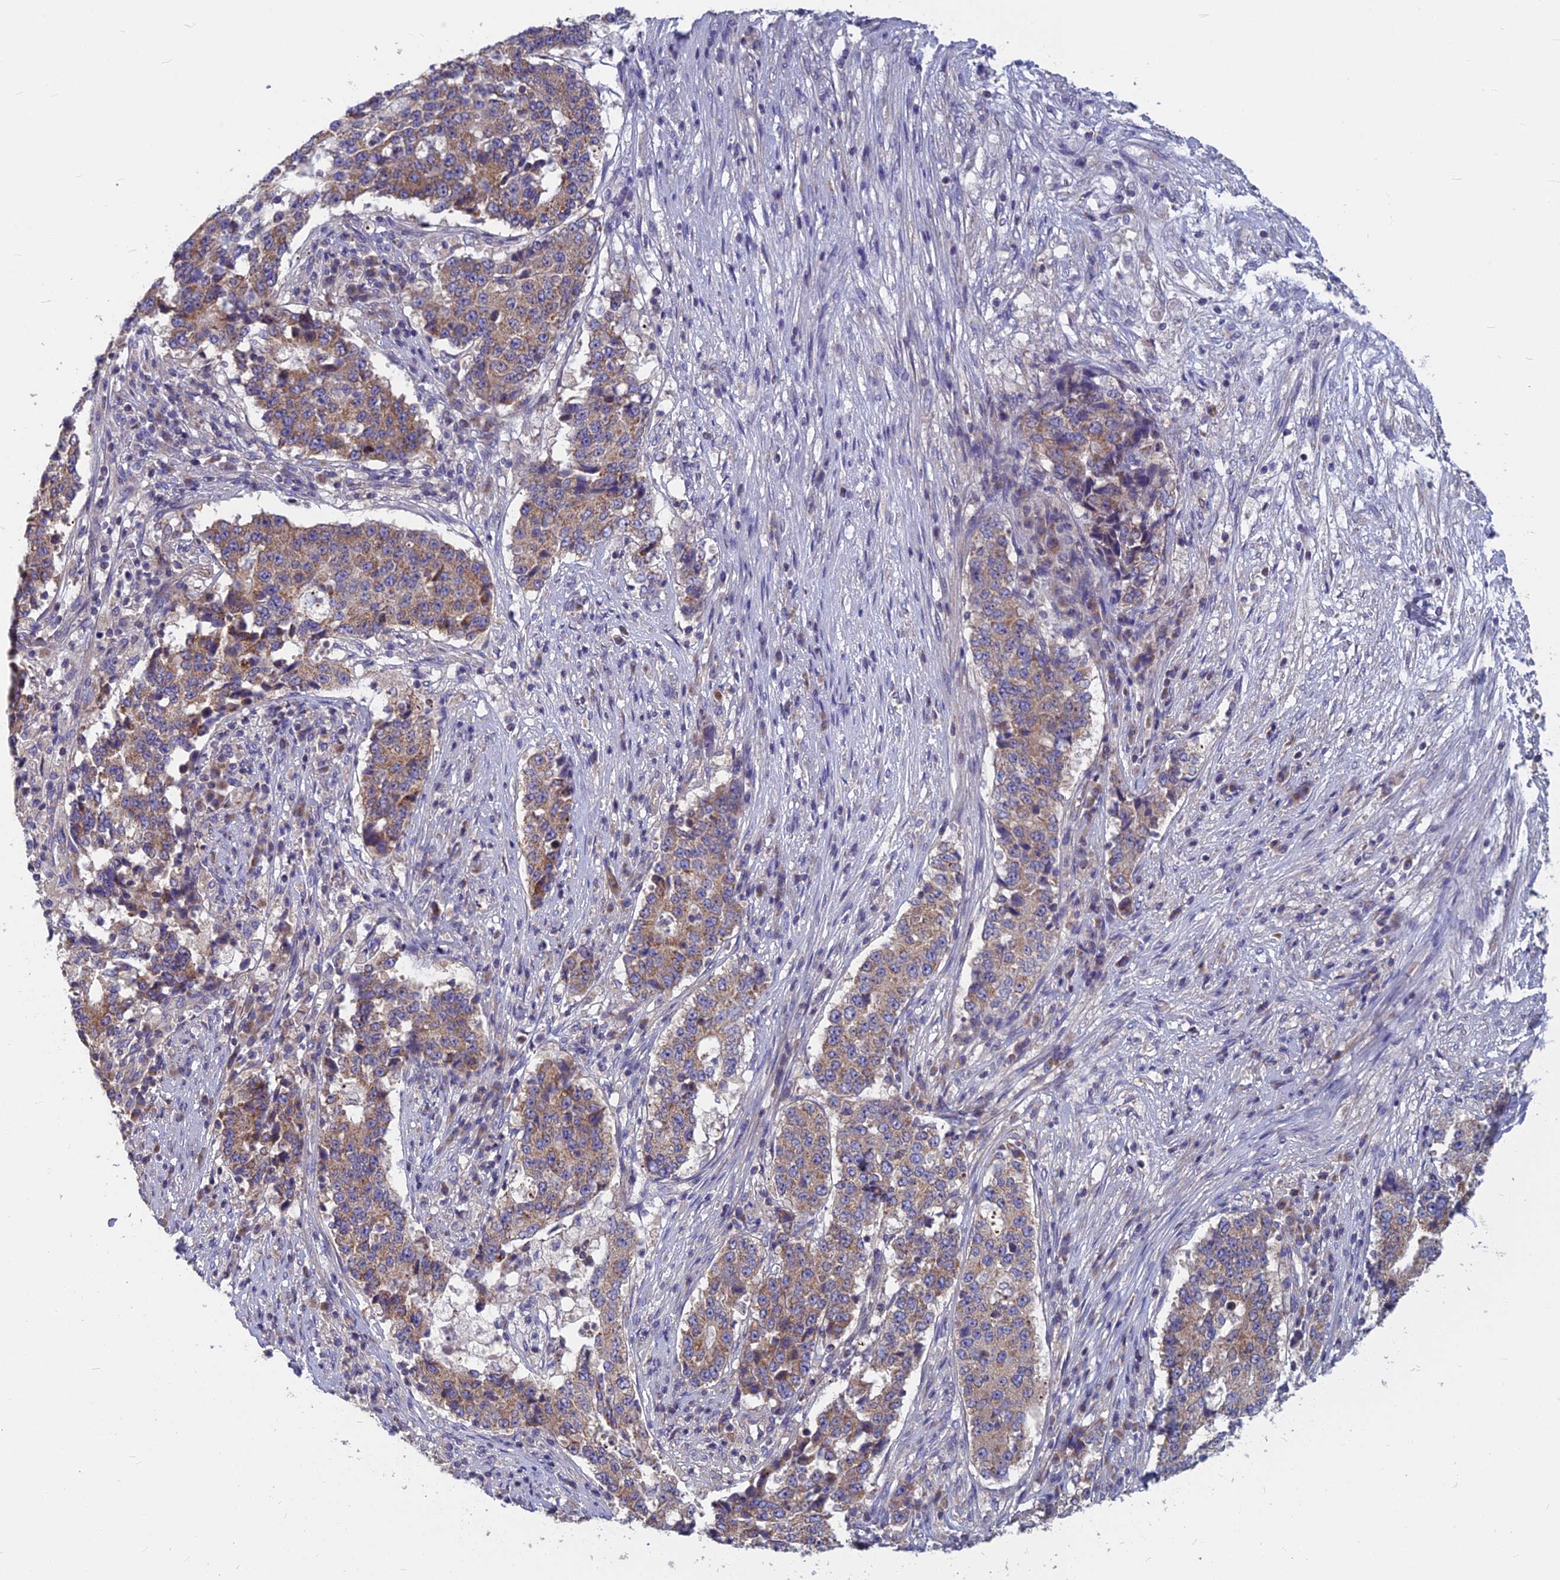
{"staining": {"intensity": "moderate", "quantity": ">75%", "location": "cytoplasmic/membranous"}, "tissue": "stomach cancer", "cell_type": "Tumor cells", "image_type": "cancer", "snomed": [{"axis": "morphology", "description": "Adenocarcinoma, NOS"}, {"axis": "topography", "description": "Stomach"}], "caption": "A micrograph showing moderate cytoplasmic/membranous staining in approximately >75% of tumor cells in stomach cancer (adenocarcinoma), as visualized by brown immunohistochemical staining.", "gene": "COX20", "patient": {"sex": "male", "age": 59}}